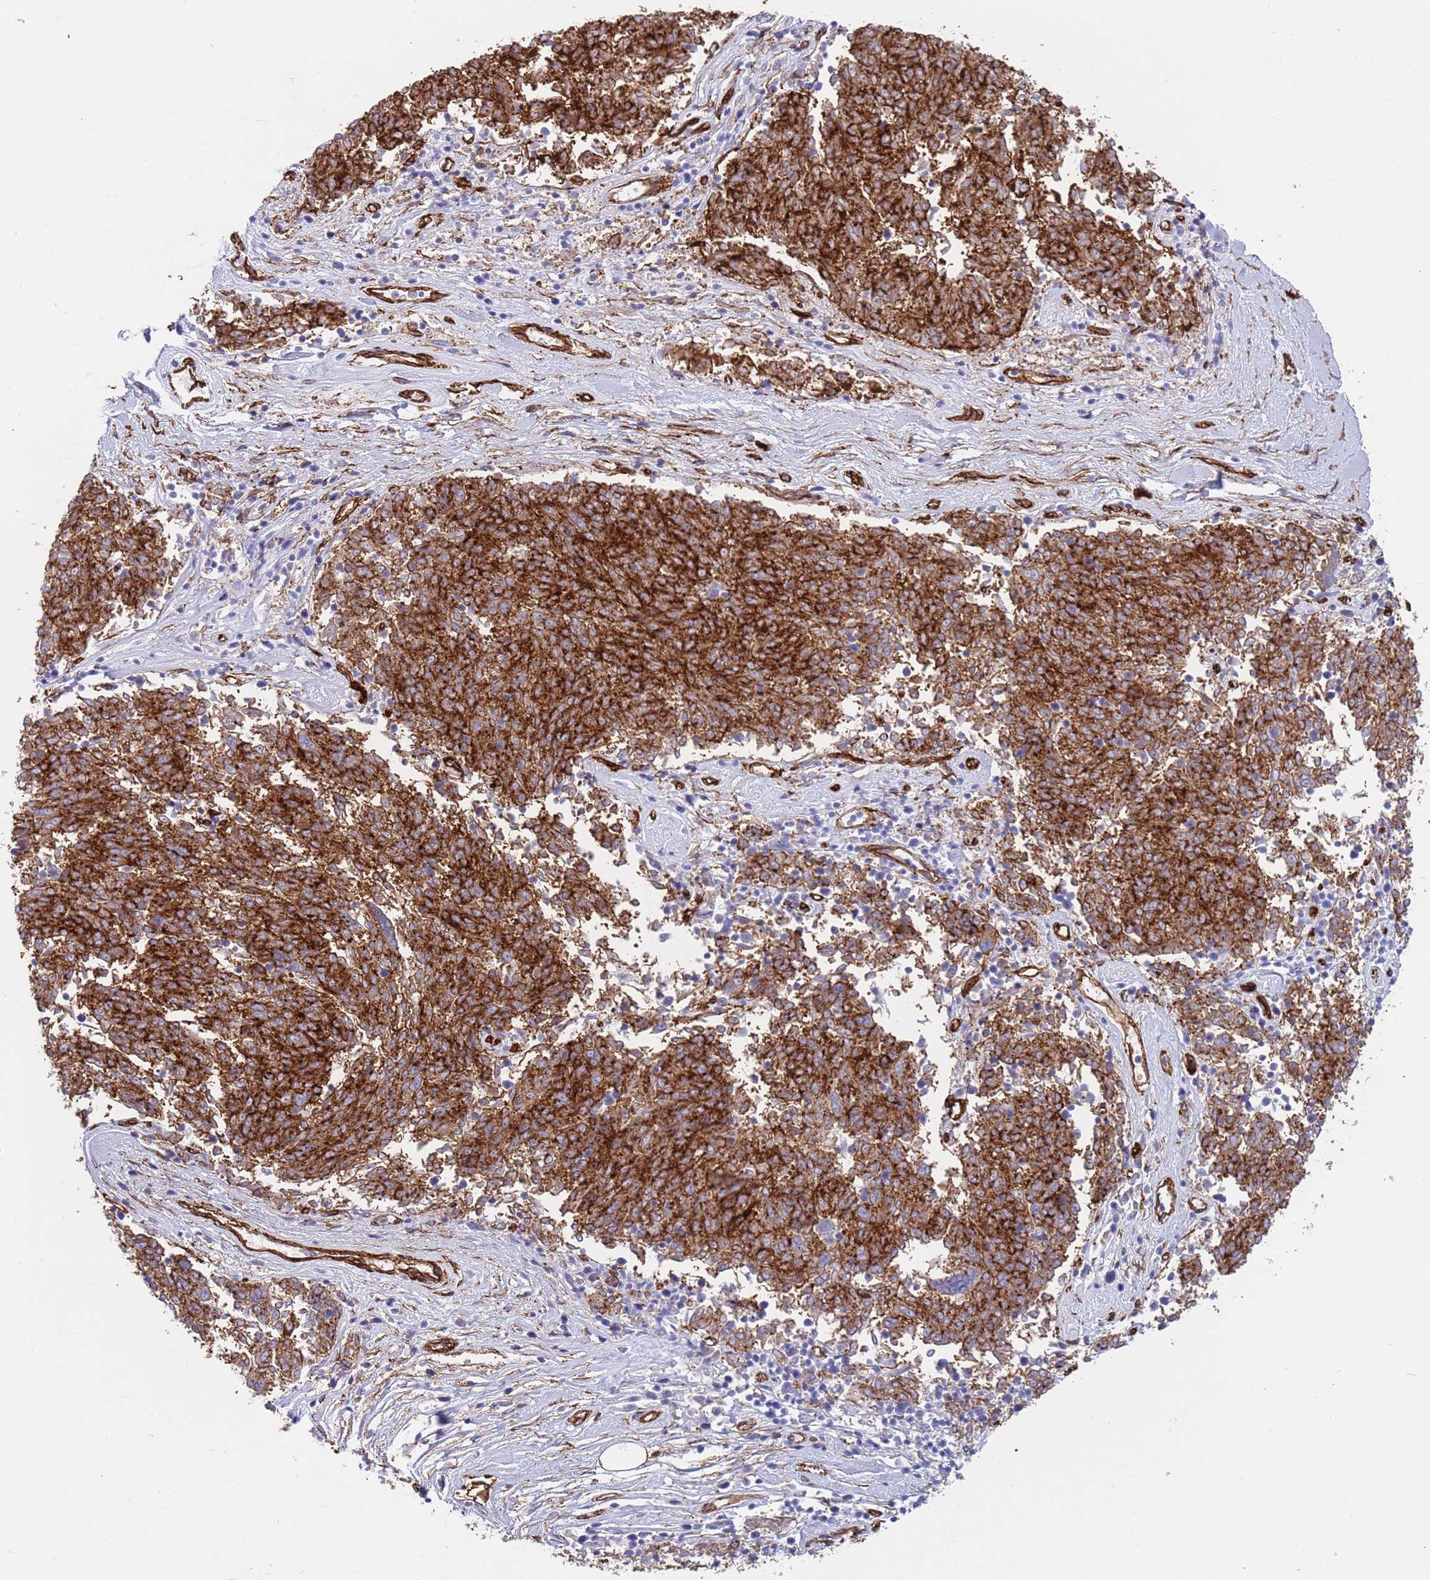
{"staining": {"intensity": "strong", "quantity": ">75%", "location": "cytoplasmic/membranous"}, "tissue": "melanoma", "cell_type": "Tumor cells", "image_type": "cancer", "snomed": [{"axis": "morphology", "description": "Malignant melanoma, NOS"}, {"axis": "topography", "description": "Skin"}], "caption": "Malignant melanoma tissue displays strong cytoplasmic/membranous expression in approximately >75% of tumor cells, visualized by immunohistochemistry.", "gene": "CAV2", "patient": {"sex": "female", "age": 72}}